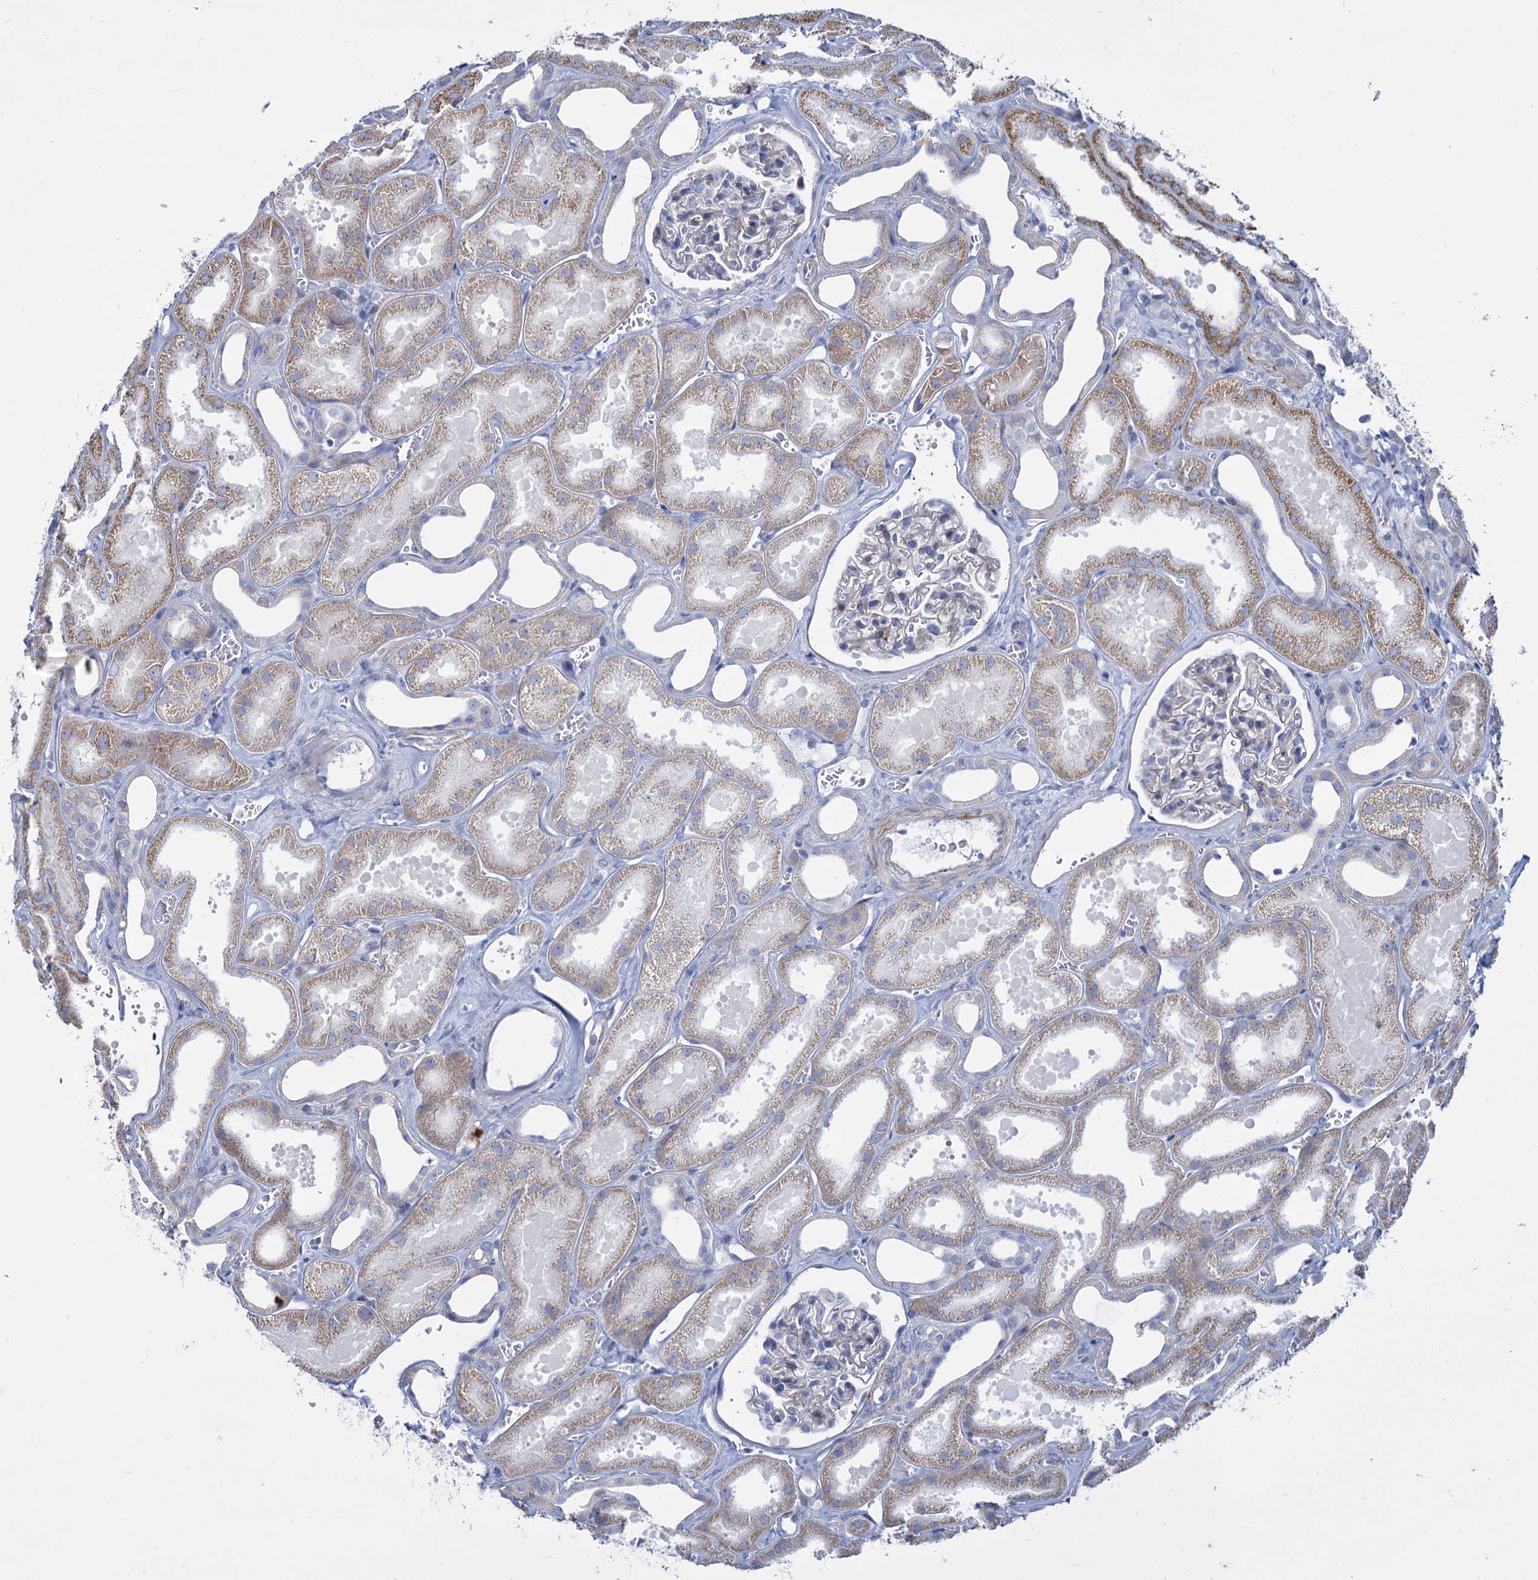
{"staining": {"intensity": "negative", "quantity": "none", "location": "none"}, "tissue": "kidney", "cell_type": "Cells in glomeruli", "image_type": "normal", "snomed": [{"axis": "morphology", "description": "Normal tissue, NOS"}, {"axis": "morphology", "description": "Adenocarcinoma, NOS"}, {"axis": "topography", "description": "Kidney"}], "caption": "IHC micrograph of normal human kidney stained for a protein (brown), which displays no expression in cells in glomeruli.", "gene": "TRIM77", "patient": {"sex": "female", "age": 68}}